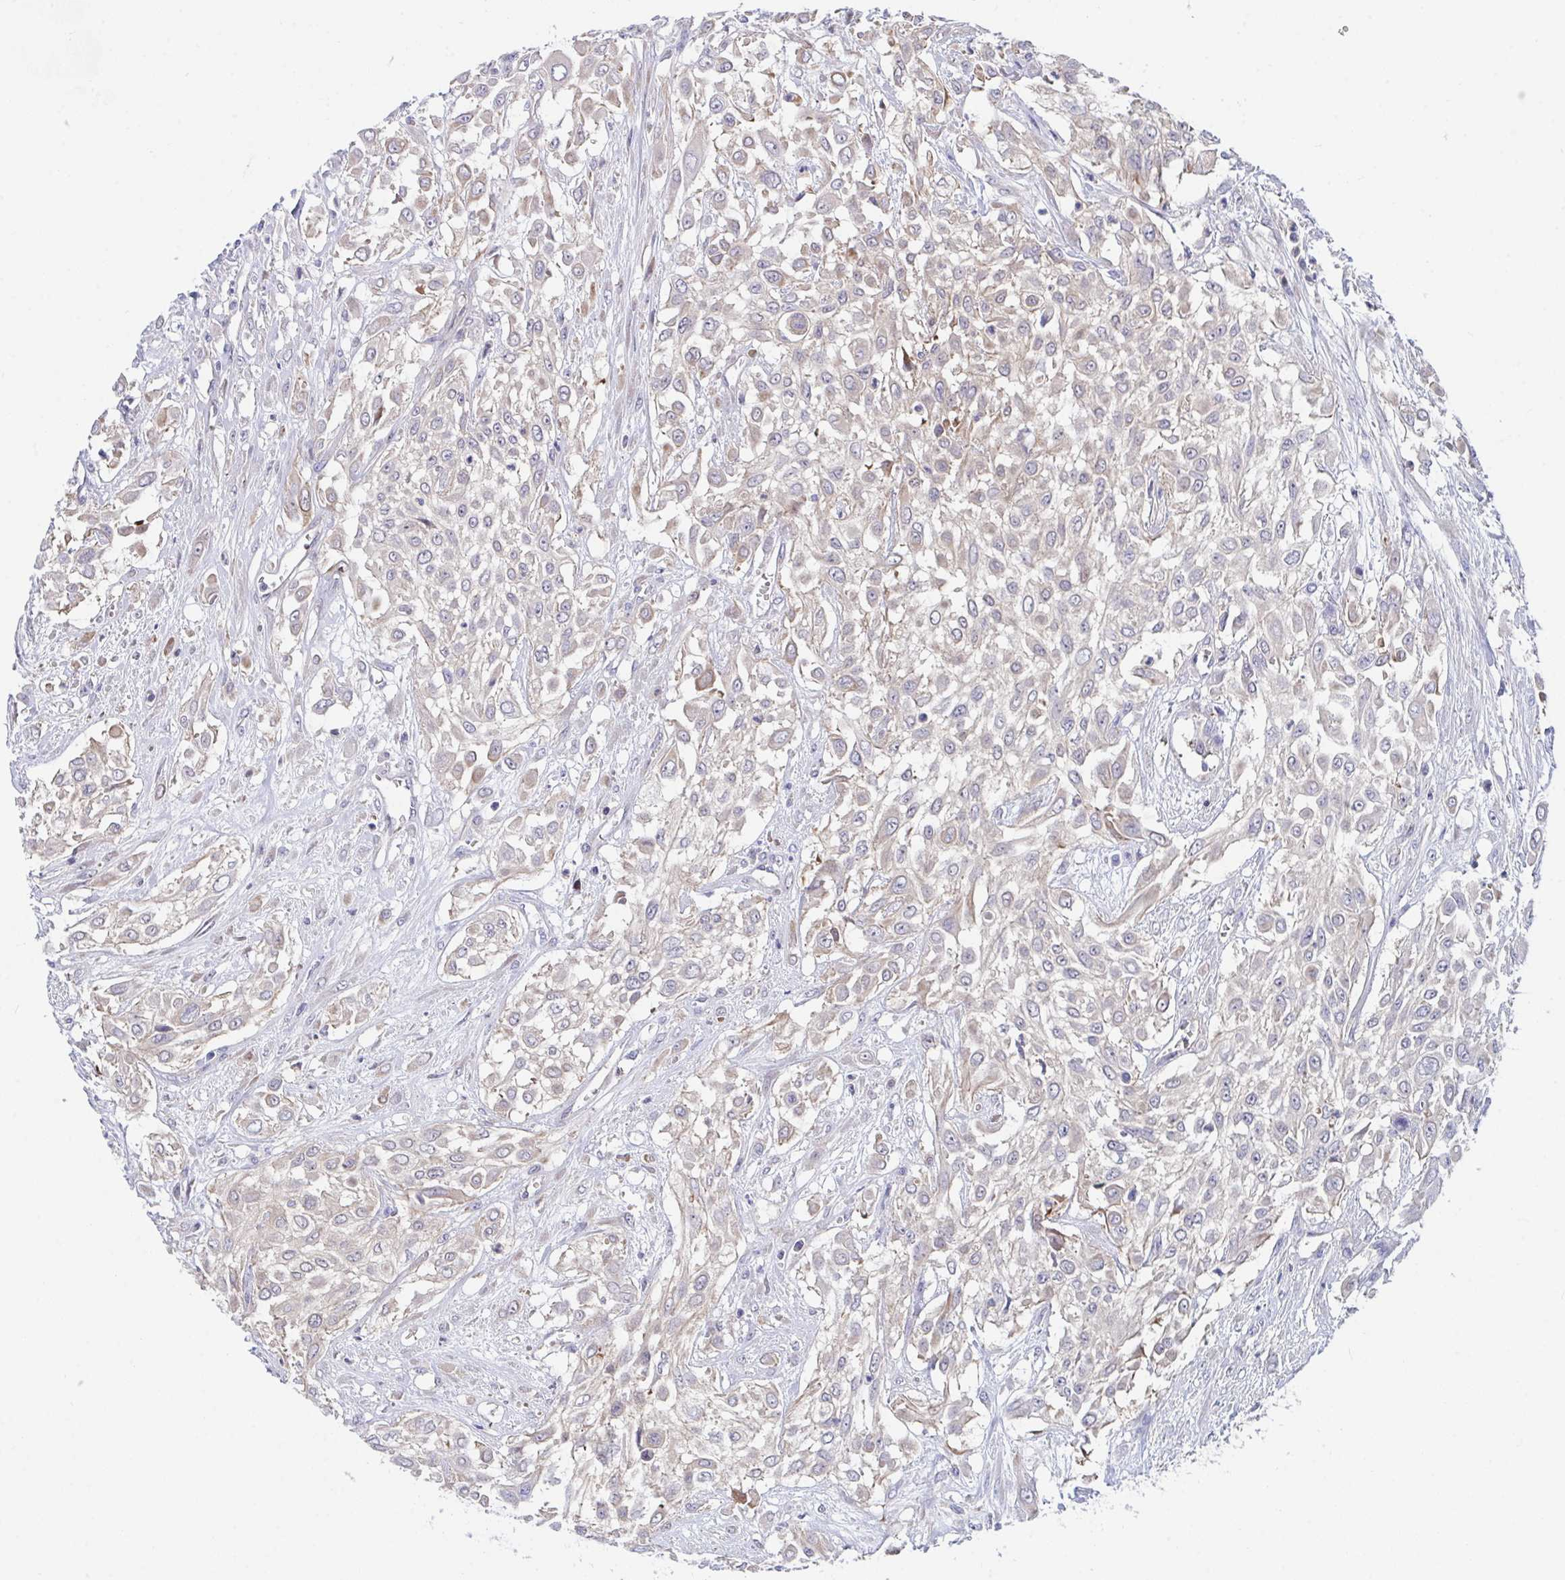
{"staining": {"intensity": "moderate", "quantity": "<25%", "location": "cytoplasmic/membranous,nuclear"}, "tissue": "urothelial cancer", "cell_type": "Tumor cells", "image_type": "cancer", "snomed": [{"axis": "morphology", "description": "Urothelial carcinoma, High grade"}, {"axis": "topography", "description": "Urinary bladder"}], "caption": "Immunohistochemistry image of human urothelial cancer stained for a protein (brown), which exhibits low levels of moderate cytoplasmic/membranous and nuclear expression in about <25% of tumor cells.", "gene": "P2RX3", "patient": {"sex": "male", "age": 57}}